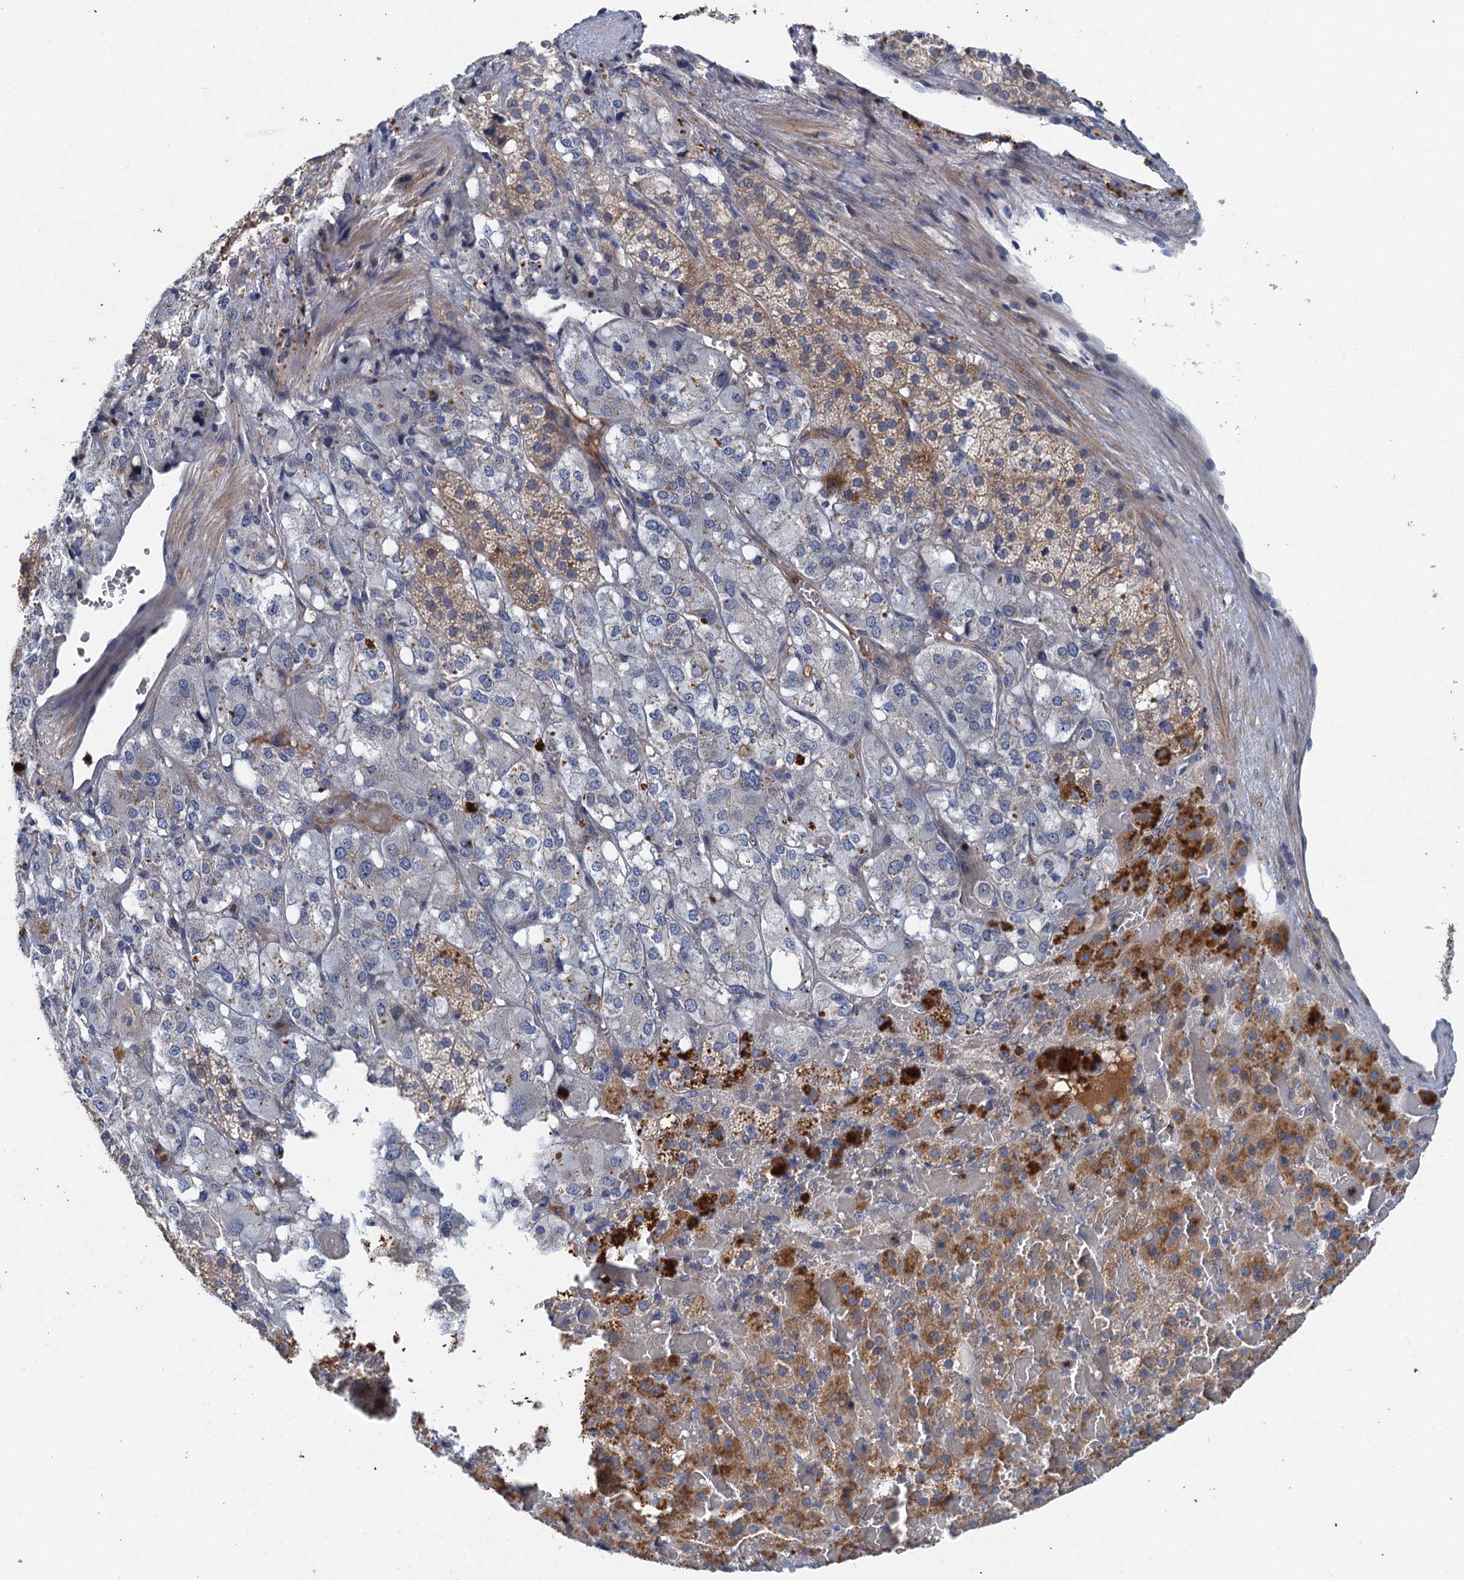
{"staining": {"intensity": "strong", "quantity": "25%-75%", "location": "cytoplasmic/membranous"}, "tissue": "adrenal gland", "cell_type": "Glandular cells", "image_type": "normal", "snomed": [{"axis": "morphology", "description": "Normal tissue, NOS"}, {"axis": "topography", "description": "Adrenal gland"}], "caption": "A photomicrograph showing strong cytoplasmic/membranous staining in approximately 25%-75% of glandular cells in normal adrenal gland, as visualized by brown immunohistochemical staining.", "gene": "TPCN1", "patient": {"sex": "female", "age": 59}}